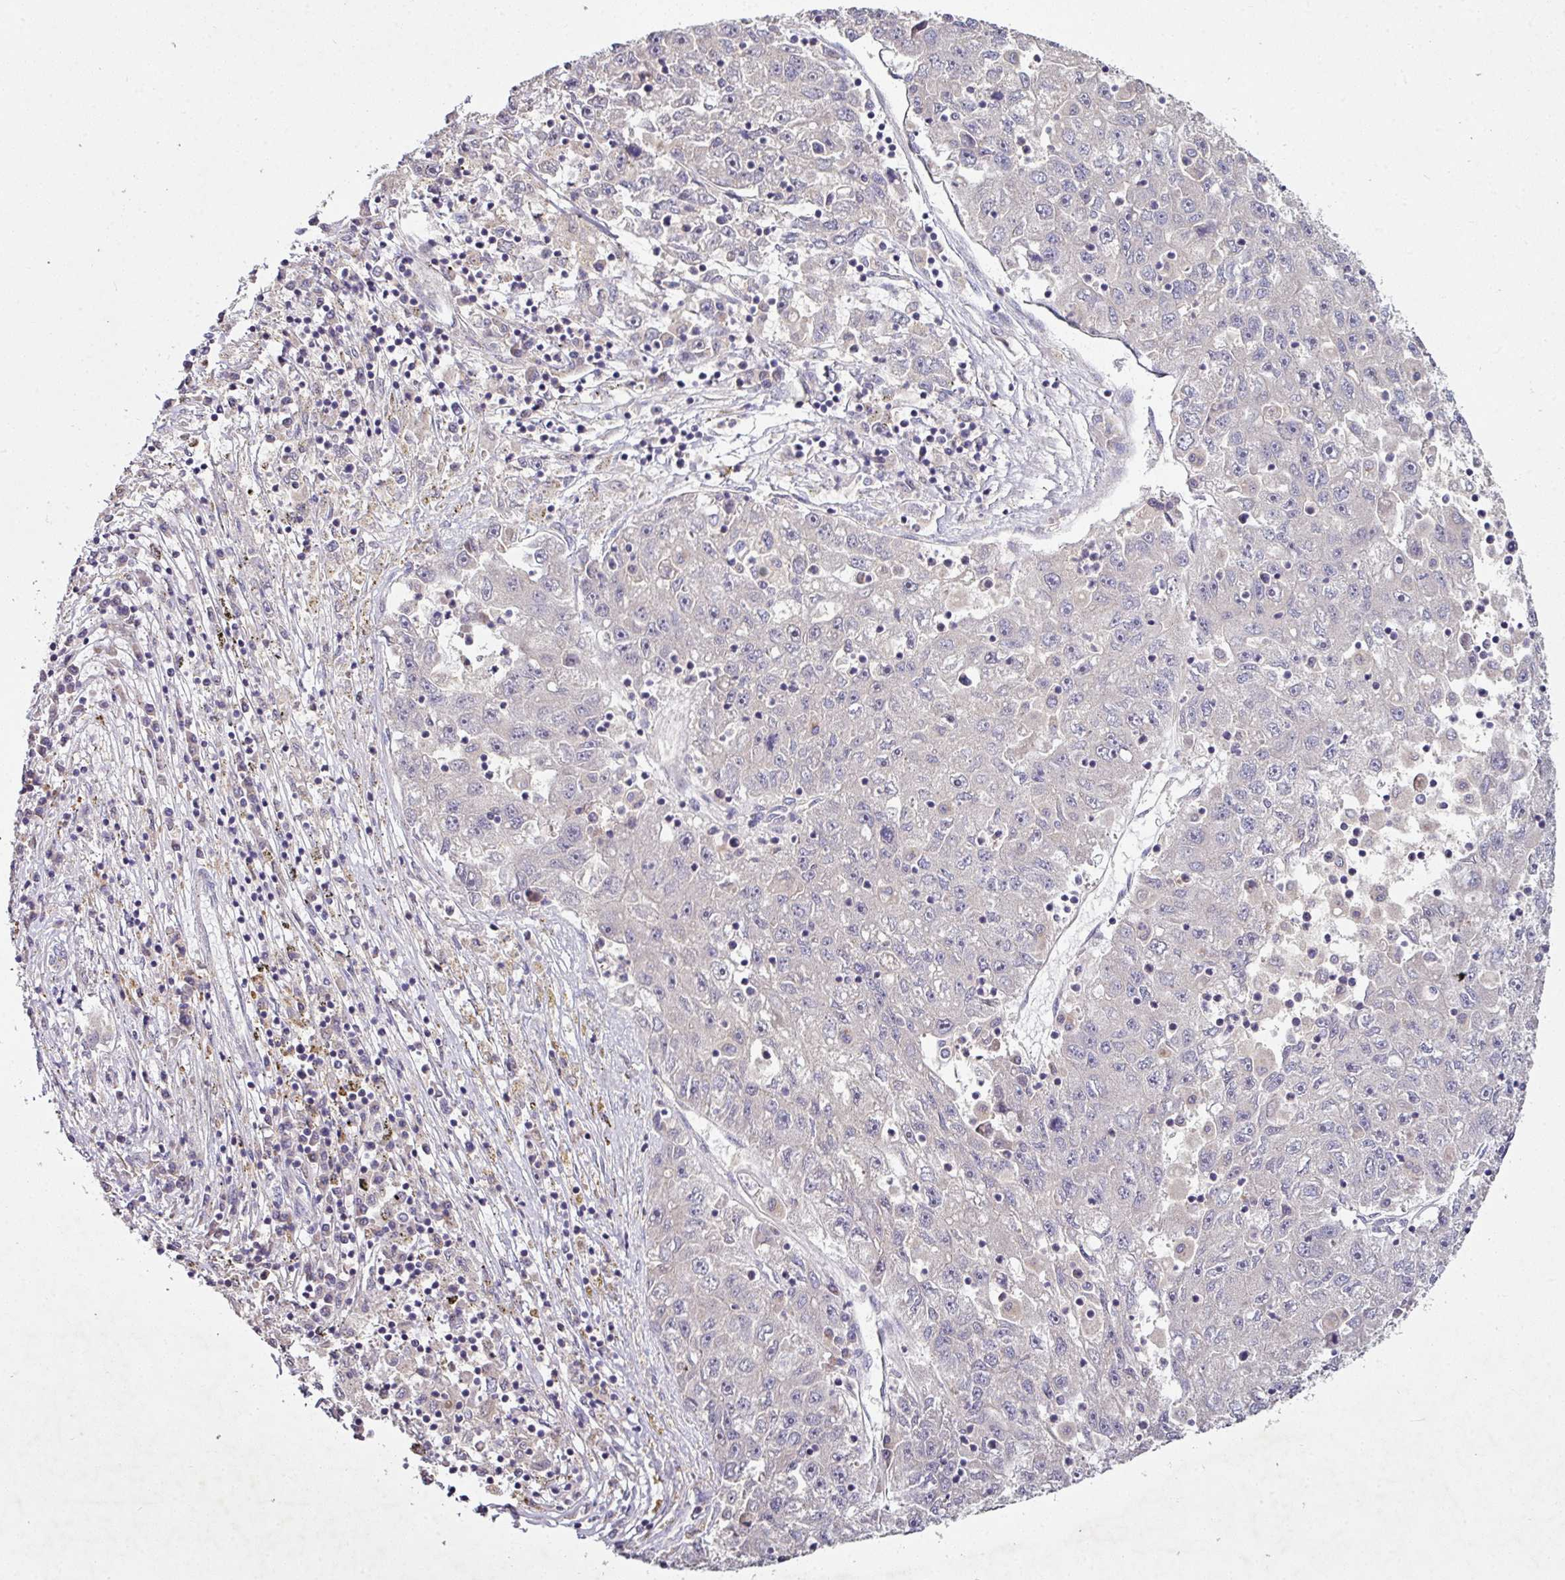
{"staining": {"intensity": "negative", "quantity": "none", "location": "none"}, "tissue": "liver cancer", "cell_type": "Tumor cells", "image_type": "cancer", "snomed": [{"axis": "morphology", "description": "Carcinoma, Hepatocellular, NOS"}, {"axis": "topography", "description": "Liver"}], "caption": "High power microscopy micrograph of an immunohistochemistry micrograph of hepatocellular carcinoma (liver), revealing no significant expression in tumor cells.", "gene": "AEBP2", "patient": {"sex": "male", "age": 49}}